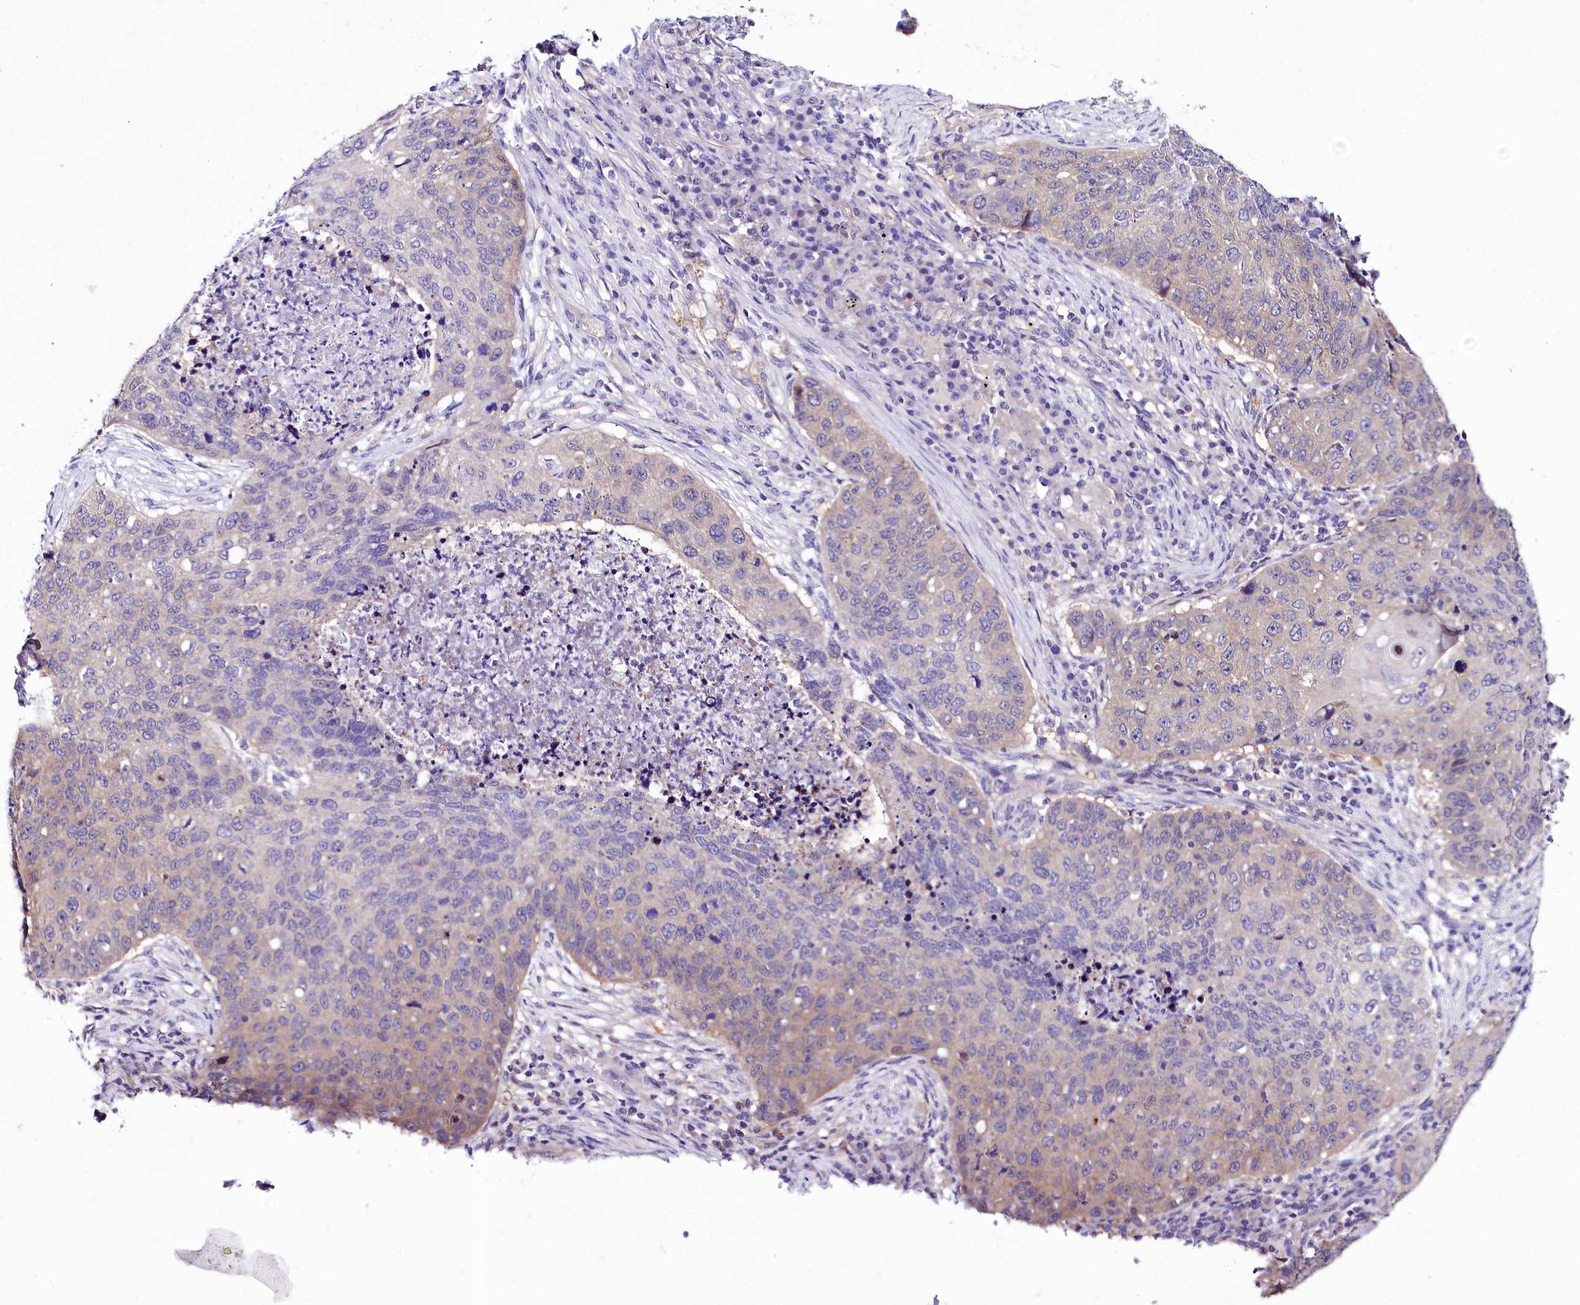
{"staining": {"intensity": "negative", "quantity": "none", "location": "none"}, "tissue": "lung cancer", "cell_type": "Tumor cells", "image_type": "cancer", "snomed": [{"axis": "morphology", "description": "Squamous cell carcinoma, NOS"}, {"axis": "topography", "description": "Lung"}], "caption": "Lung squamous cell carcinoma stained for a protein using immunohistochemistry (IHC) reveals no positivity tumor cells.", "gene": "ABHD5", "patient": {"sex": "female", "age": 63}}